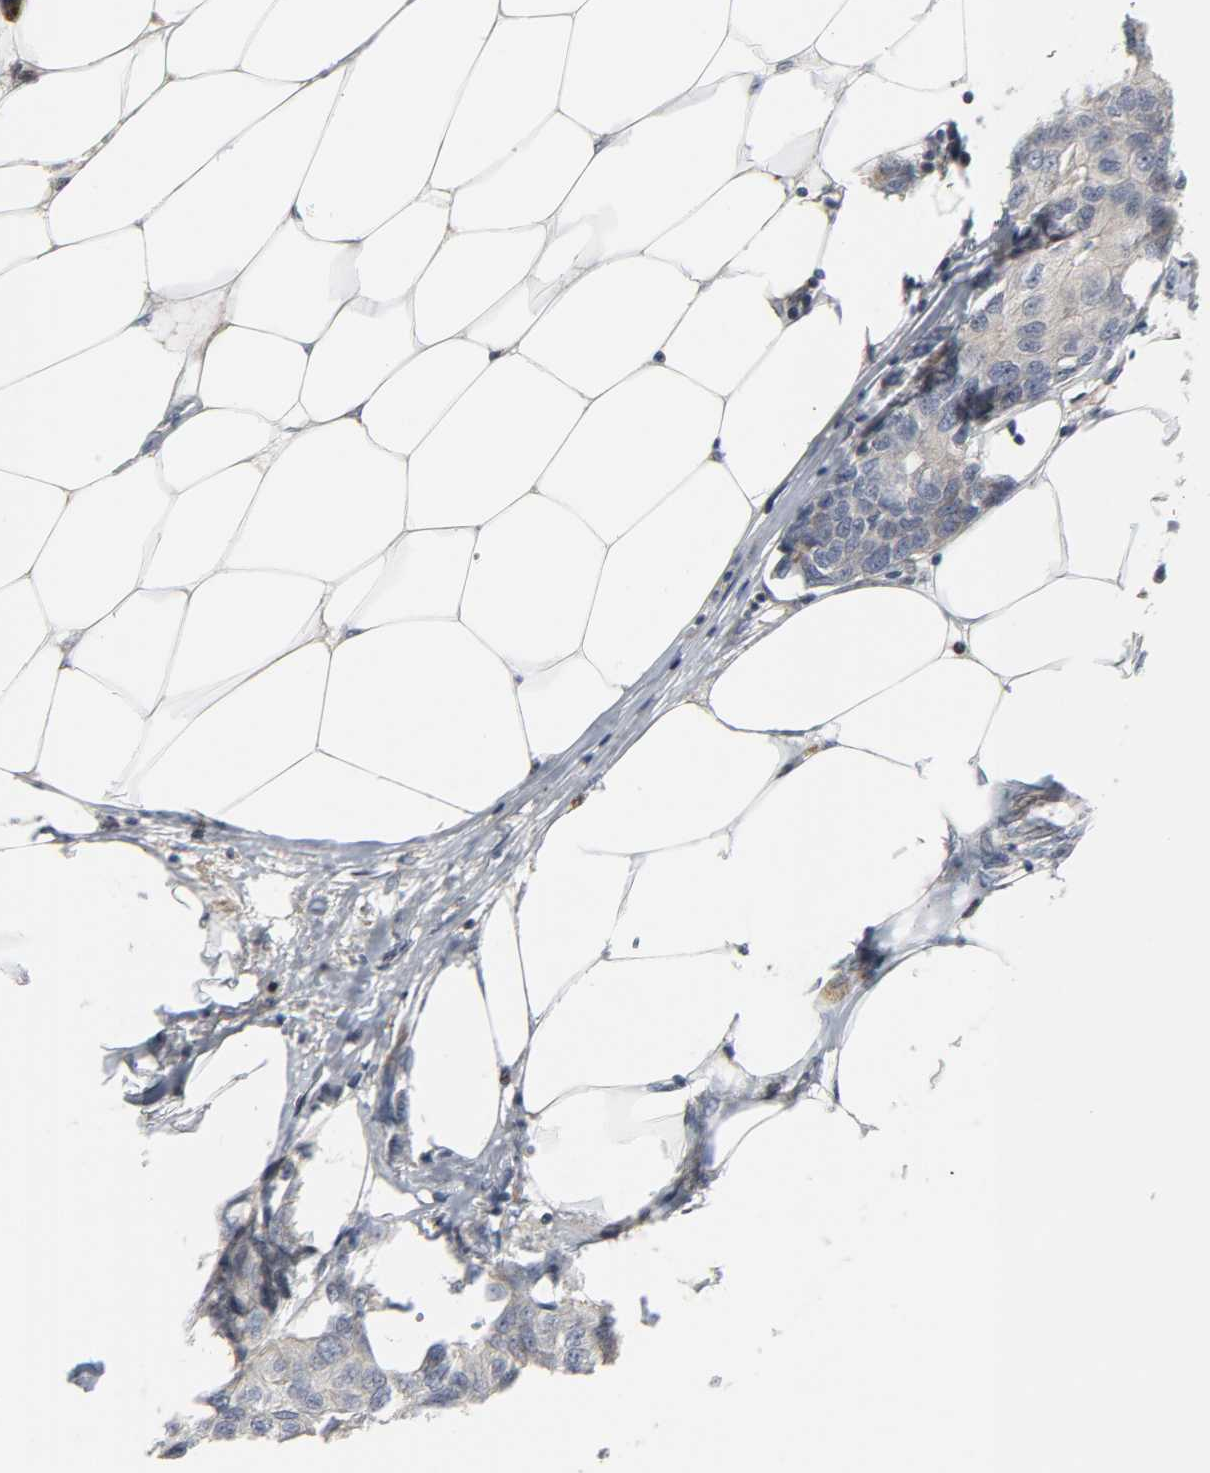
{"staining": {"intensity": "weak", "quantity": ">75%", "location": "cytoplasmic/membranous"}, "tissue": "breast cancer", "cell_type": "Tumor cells", "image_type": "cancer", "snomed": [{"axis": "morphology", "description": "Duct carcinoma"}, {"axis": "topography", "description": "Breast"}], "caption": "IHC photomicrograph of neoplastic tissue: human infiltrating ductal carcinoma (breast) stained using immunohistochemistry displays low levels of weak protein expression localized specifically in the cytoplasmic/membranous of tumor cells, appearing as a cytoplasmic/membranous brown color.", "gene": "CHUK", "patient": {"sex": "female", "age": 80}}